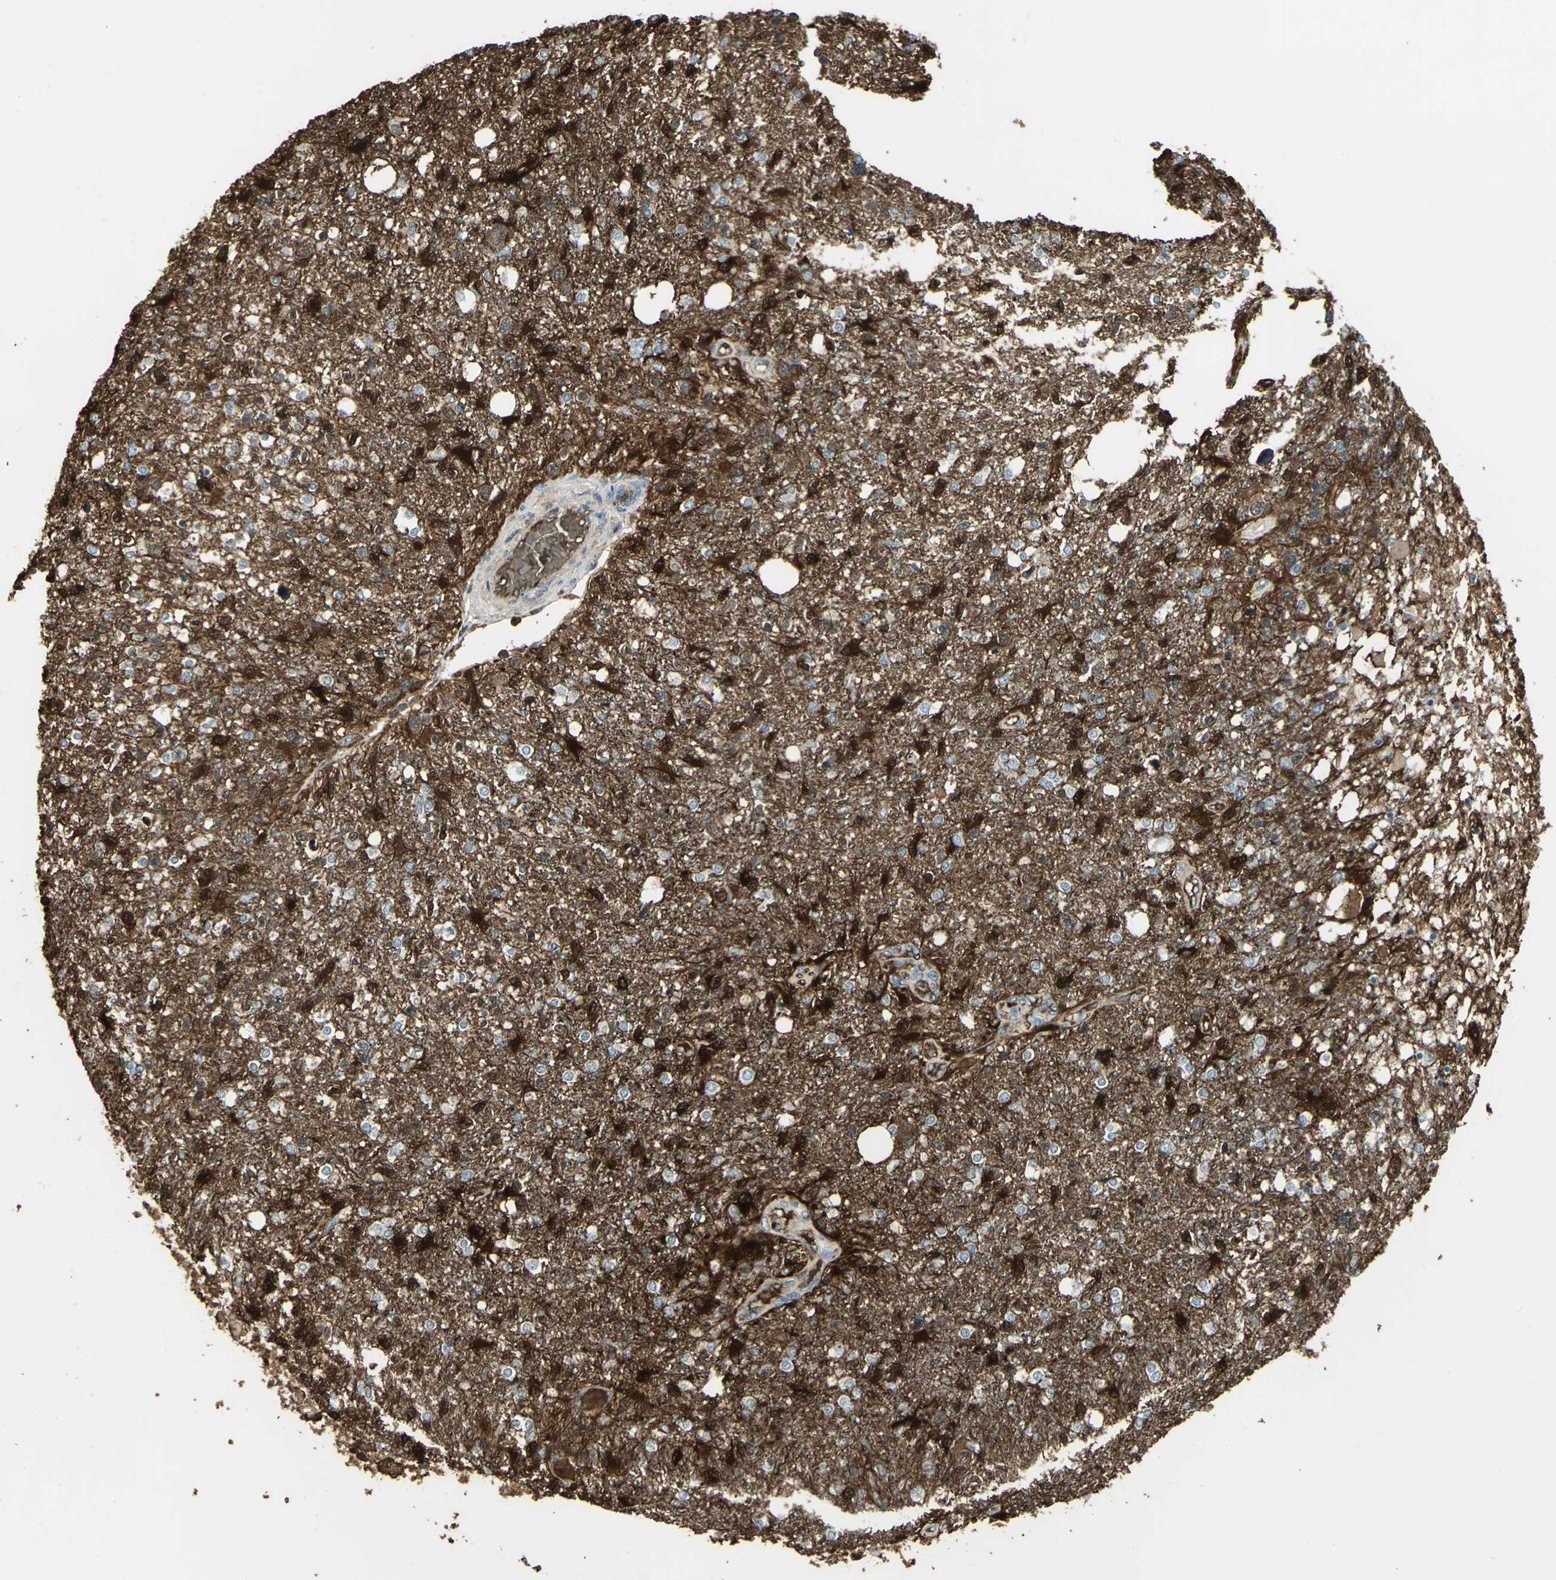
{"staining": {"intensity": "strong", "quantity": "25%-75%", "location": "cytoplasmic/membranous,nuclear"}, "tissue": "glioma", "cell_type": "Tumor cells", "image_type": "cancer", "snomed": [{"axis": "morphology", "description": "Glioma, malignant, High grade"}, {"axis": "topography", "description": "Cerebral cortex"}], "caption": "Immunohistochemistry (IHC) of human glioma reveals high levels of strong cytoplasmic/membranous and nuclear expression in about 25%-75% of tumor cells.", "gene": "DDAH1", "patient": {"sex": "male", "age": 76}}